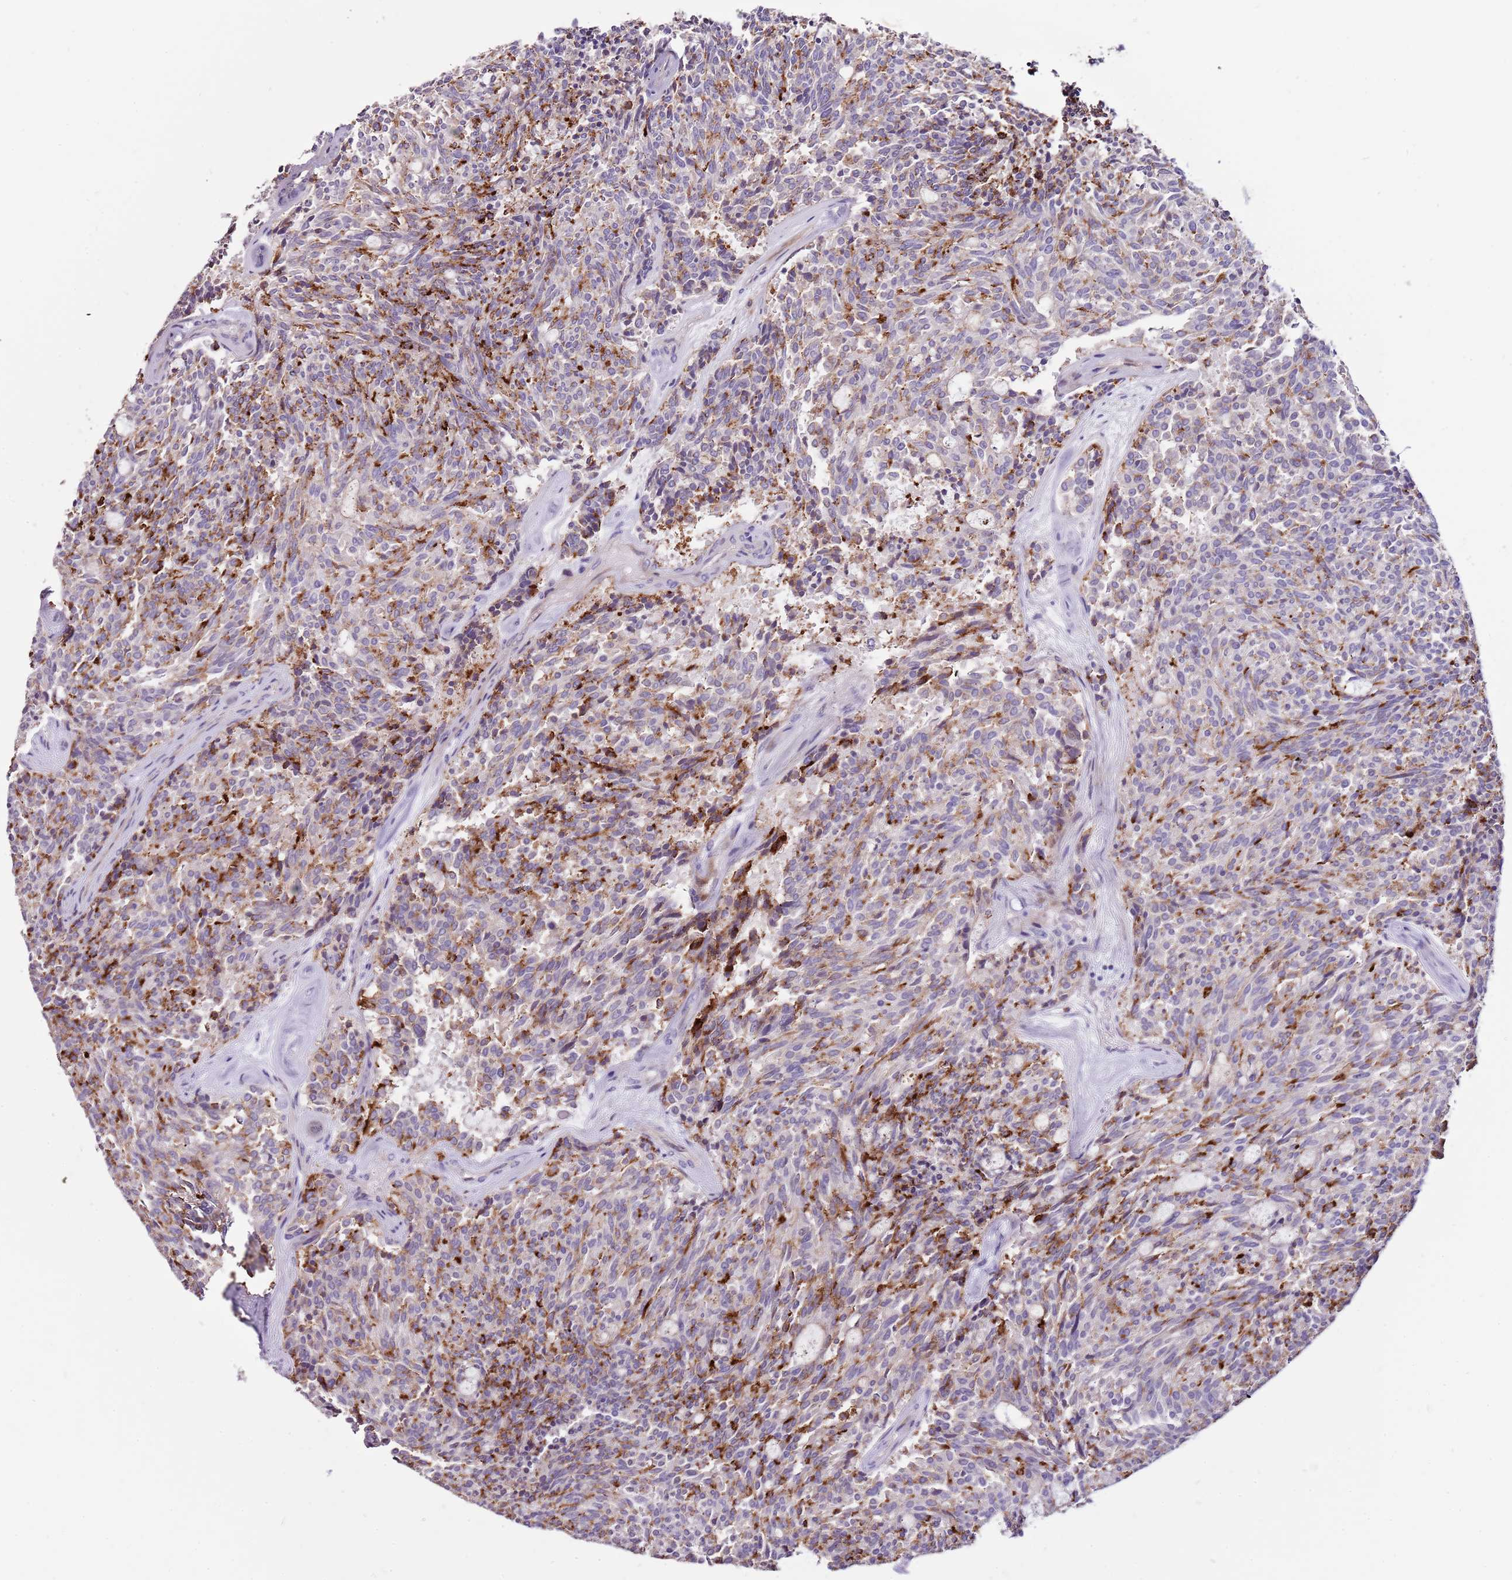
{"staining": {"intensity": "moderate", "quantity": "<25%", "location": "cytoplasmic/membranous"}, "tissue": "carcinoid", "cell_type": "Tumor cells", "image_type": "cancer", "snomed": [{"axis": "morphology", "description": "Carcinoid, malignant, NOS"}, {"axis": "topography", "description": "Pancreas"}], "caption": "The image exhibits a brown stain indicating the presence of a protein in the cytoplasmic/membranous of tumor cells in carcinoid.", "gene": "NKX2-3", "patient": {"sex": "female", "age": 54}}